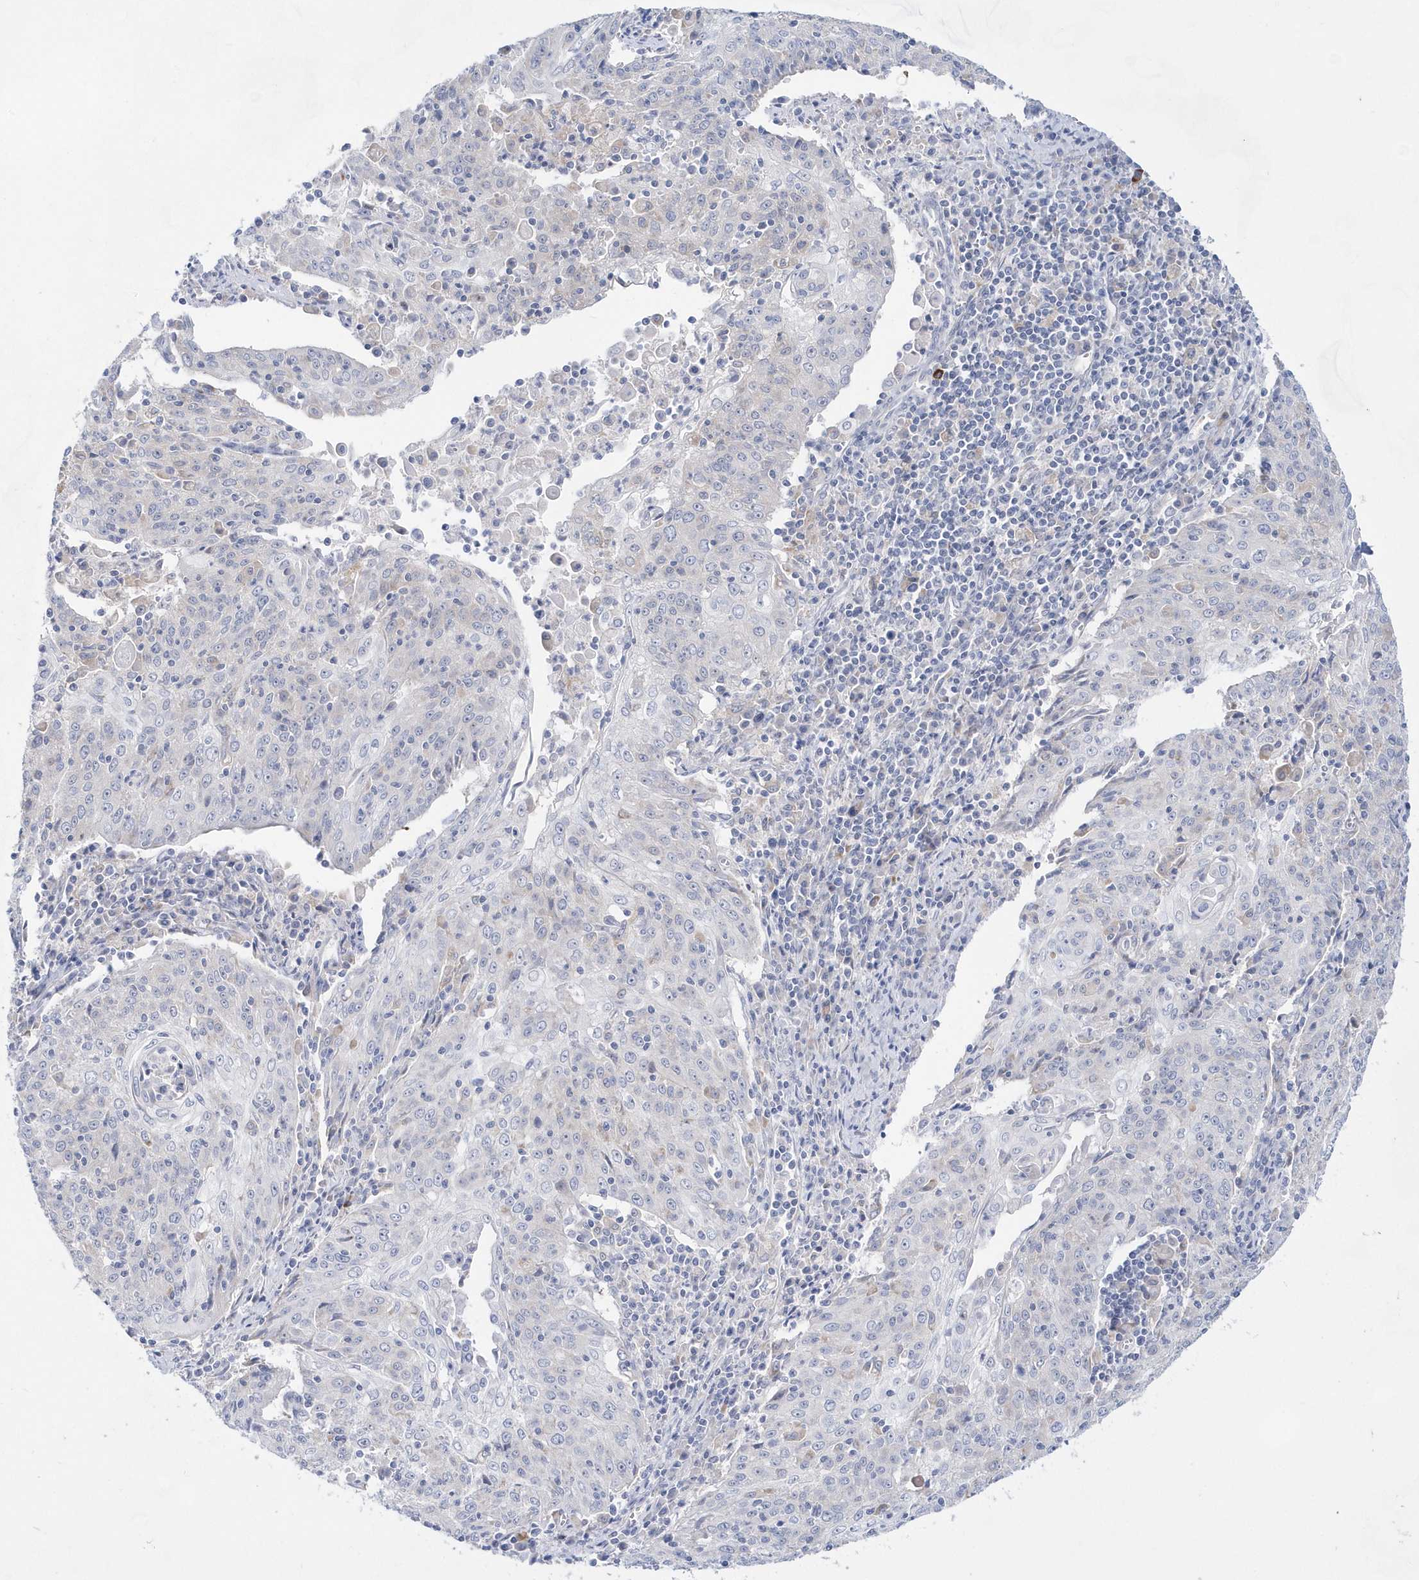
{"staining": {"intensity": "negative", "quantity": "none", "location": "none"}, "tissue": "cervical cancer", "cell_type": "Tumor cells", "image_type": "cancer", "snomed": [{"axis": "morphology", "description": "Squamous cell carcinoma, NOS"}, {"axis": "topography", "description": "Cervix"}], "caption": "The histopathology image shows no staining of tumor cells in cervical cancer (squamous cell carcinoma).", "gene": "BDH2", "patient": {"sex": "female", "age": 48}}